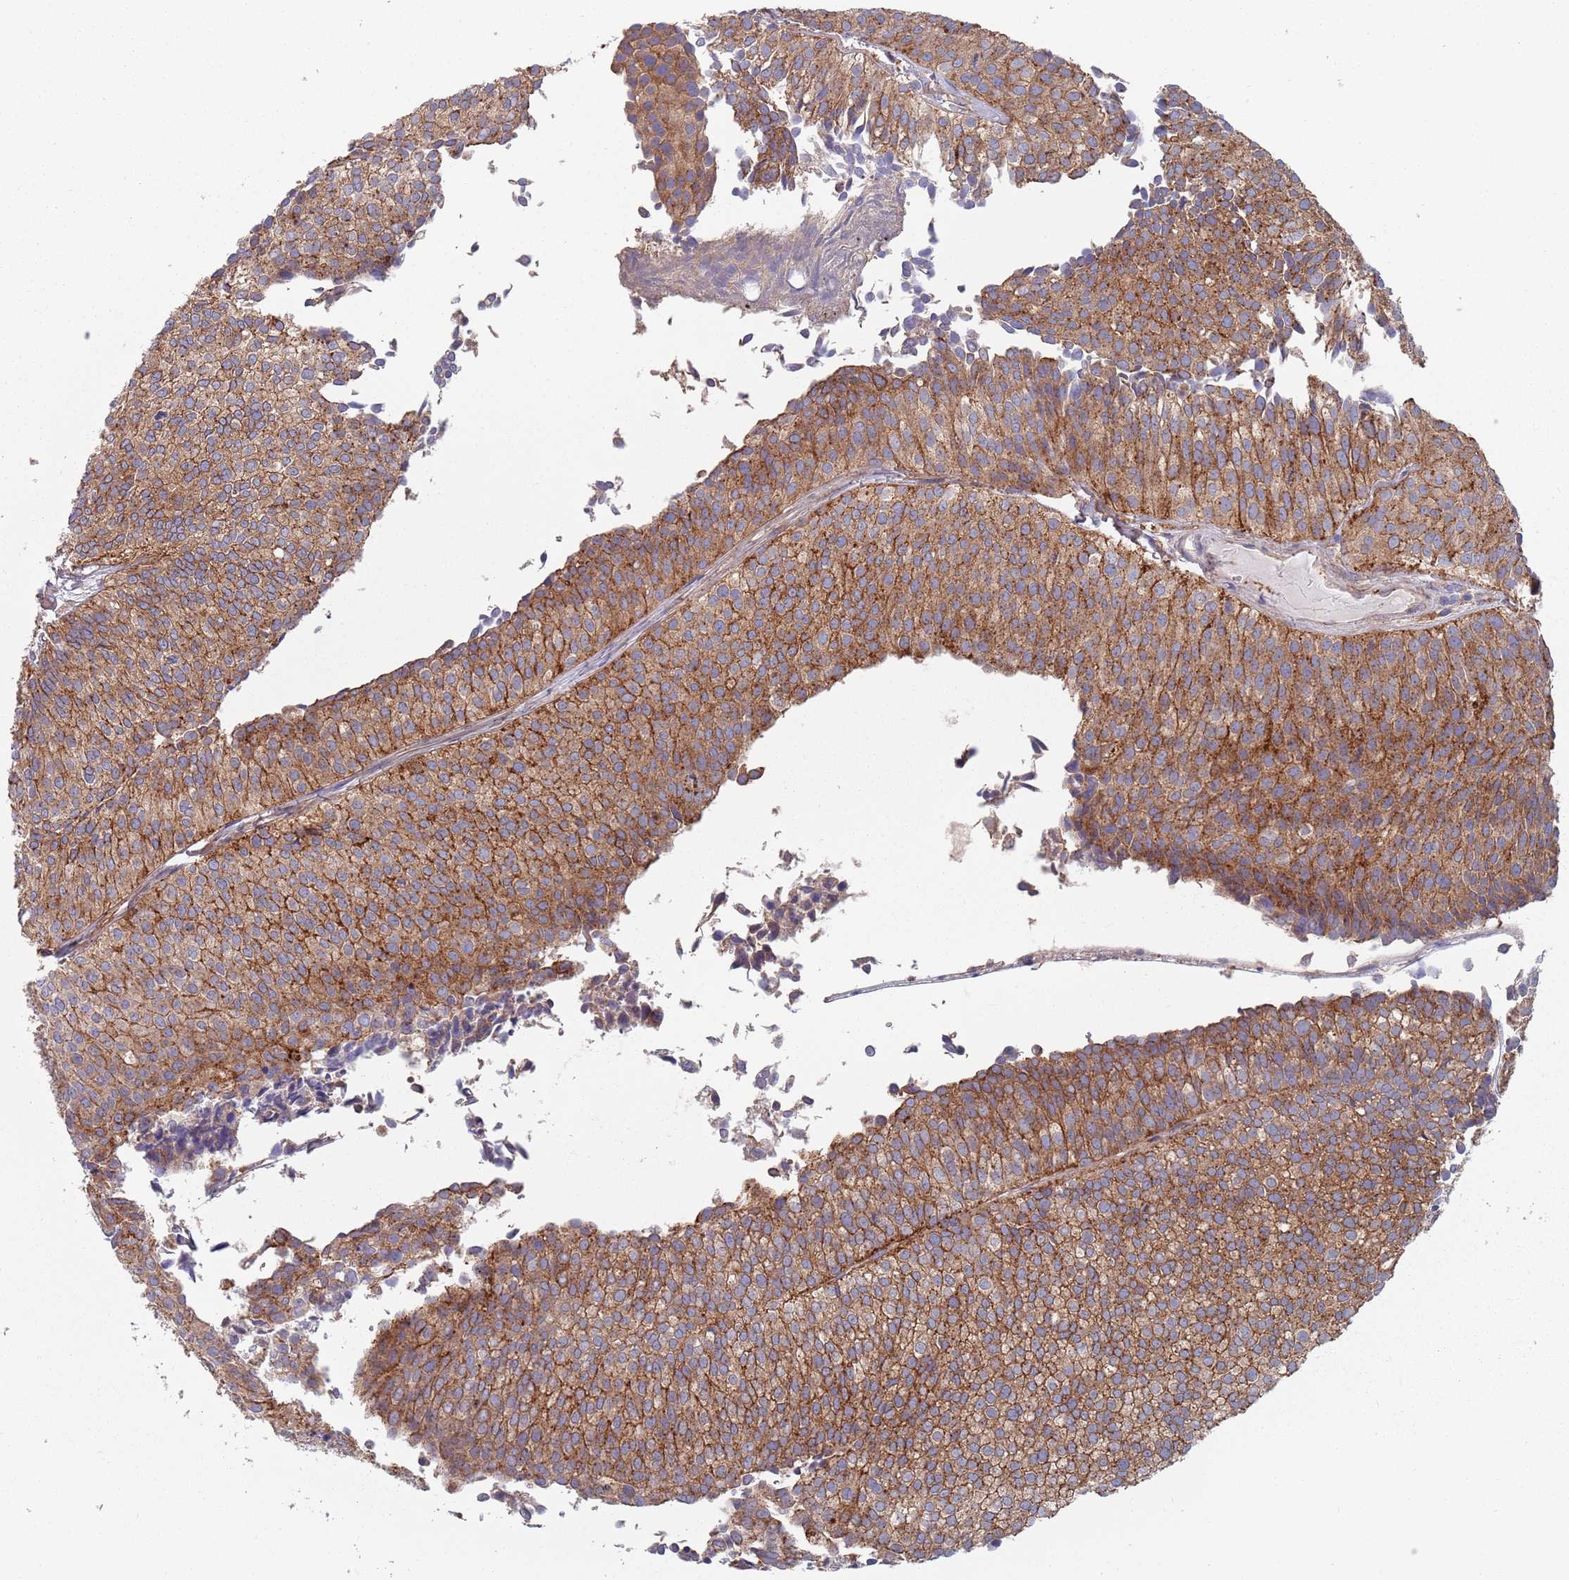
{"staining": {"intensity": "moderate", "quantity": ">75%", "location": "cytoplasmic/membranous"}, "tissue": "urothelial cancer", "cell_type": "Tumor cells", "image_type": "cancer", "snomed": [{"axis": "morphology", "description": "Urothelial carcinoma, Low grade"}, {"axis": "topography", "description": "Urinary bladder"}], "caption": "Low-grade urothelial carcinoma was stained to show a protein in brown. There is medium levels of moderate cytoplasmic/membranous positivity in approximately >75% of tumor cells.", "gene": "APPL2", "patient": {"sex": "male", "age": 84}}